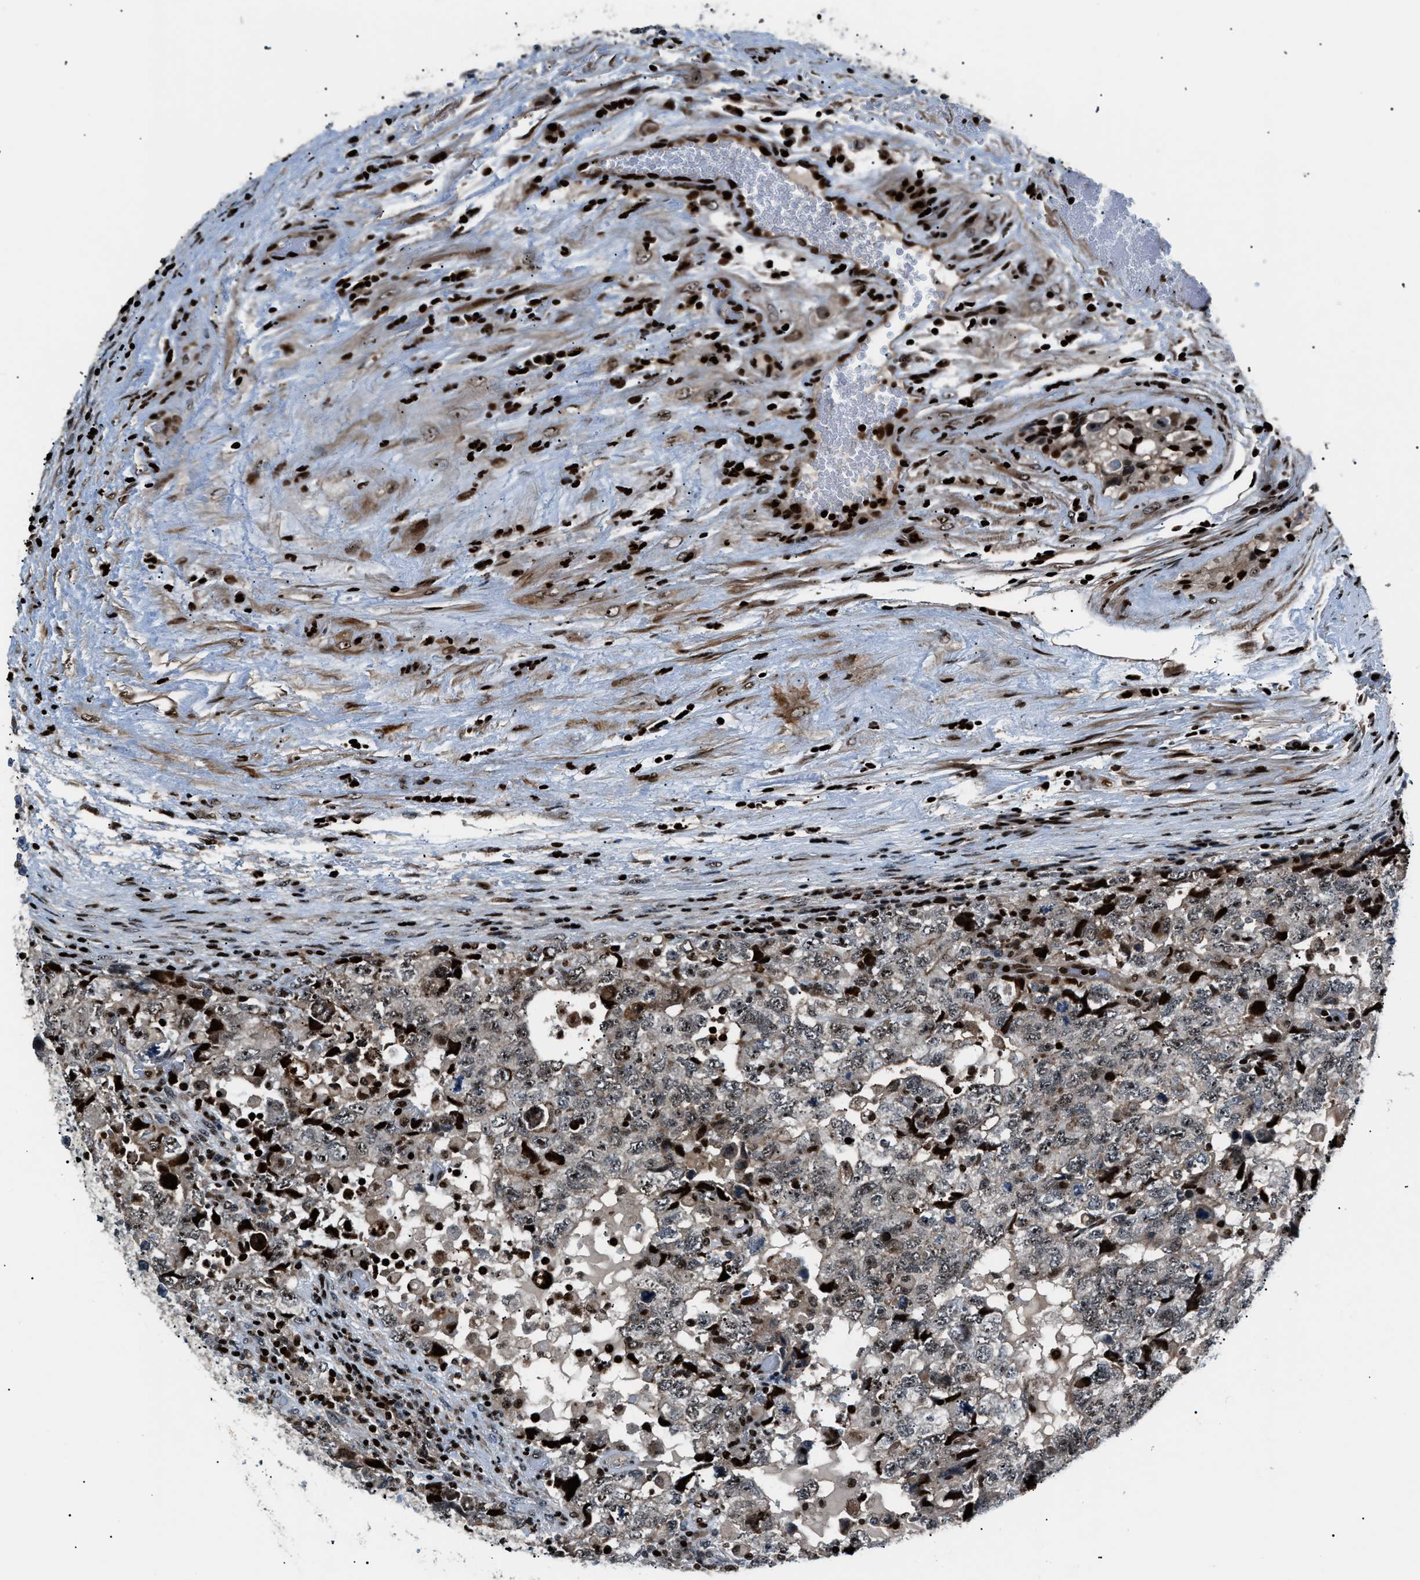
{"staining": {"intensity": "weak", "quantity": "<25%", "location": "nuclear"}, "tissue": "testis cancer", "cell_type": "Tumor cells", "image_type": "cancer", "snomed": [{"axis": "morphology", "description": "Carcinoma, Embryonal, NOS"}, {"axis": "topography", "description": "Testis"}], "caption": "This histopathology image is of testis cancer (embryonal carcinoma) stained with IHC to label a protein in brown with the nuclei are counter-stained blue. There is no positivity in tumor cells.", "gene": "PRKX", "patient": {"sex": "male", "age": 36}}